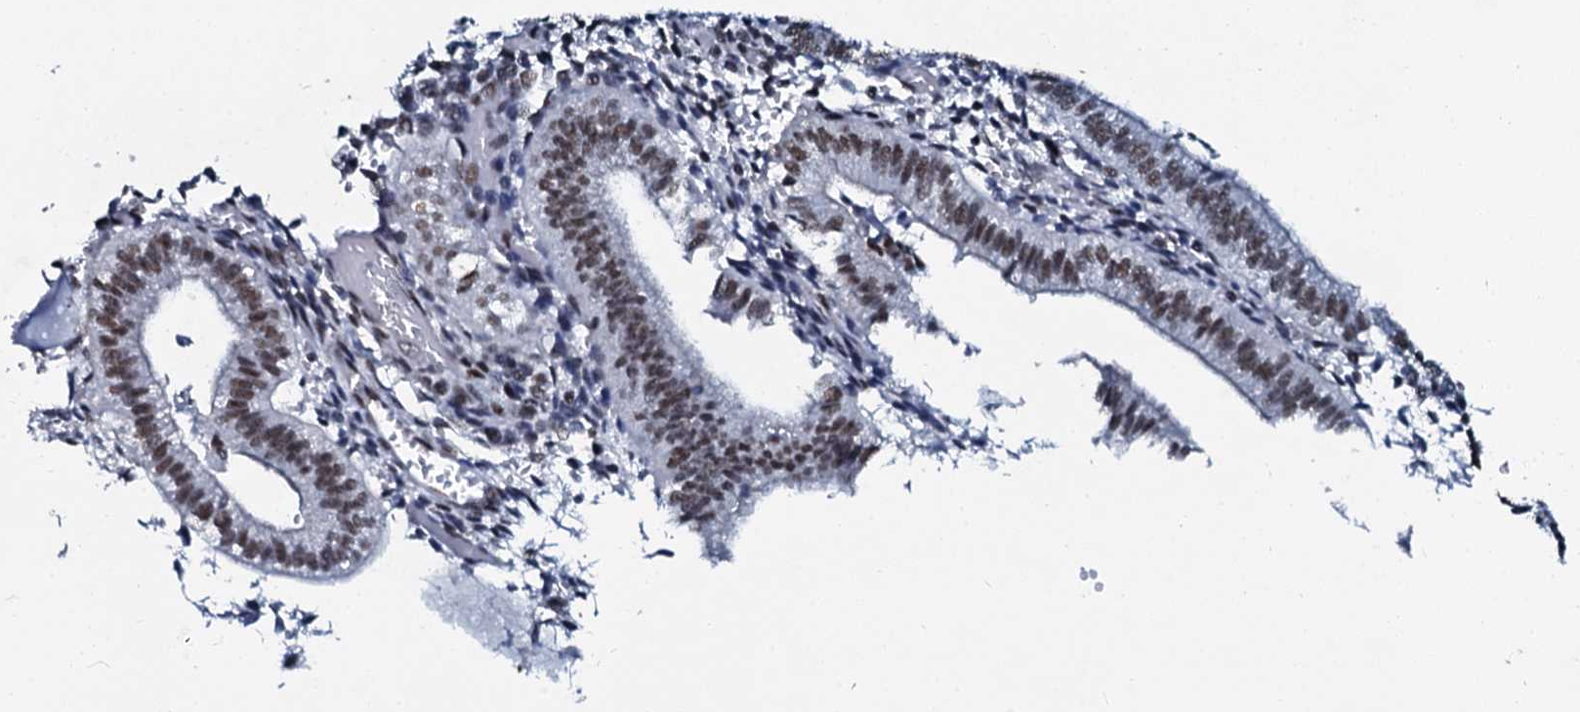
{"staining": {"intensity": "negative", "quantity": "none", "location": "none"}, "tissue": "endometrium", "cell_type": "Cells in endometrial stroma", "image_type": "normal", "snomed": [{"axis": "morphology", "description": "Normal tissue, NOS"}, {"axis": "topography", "description": "Endometrium"}], "caption": "Normal endometrium was stained to show a protein in brown. There is no significant positivity in cells in endometrial stroma. Nuclei are stained in blue.", "gene": "SLTM", "patient": {"sex": "female", "age": 34}}